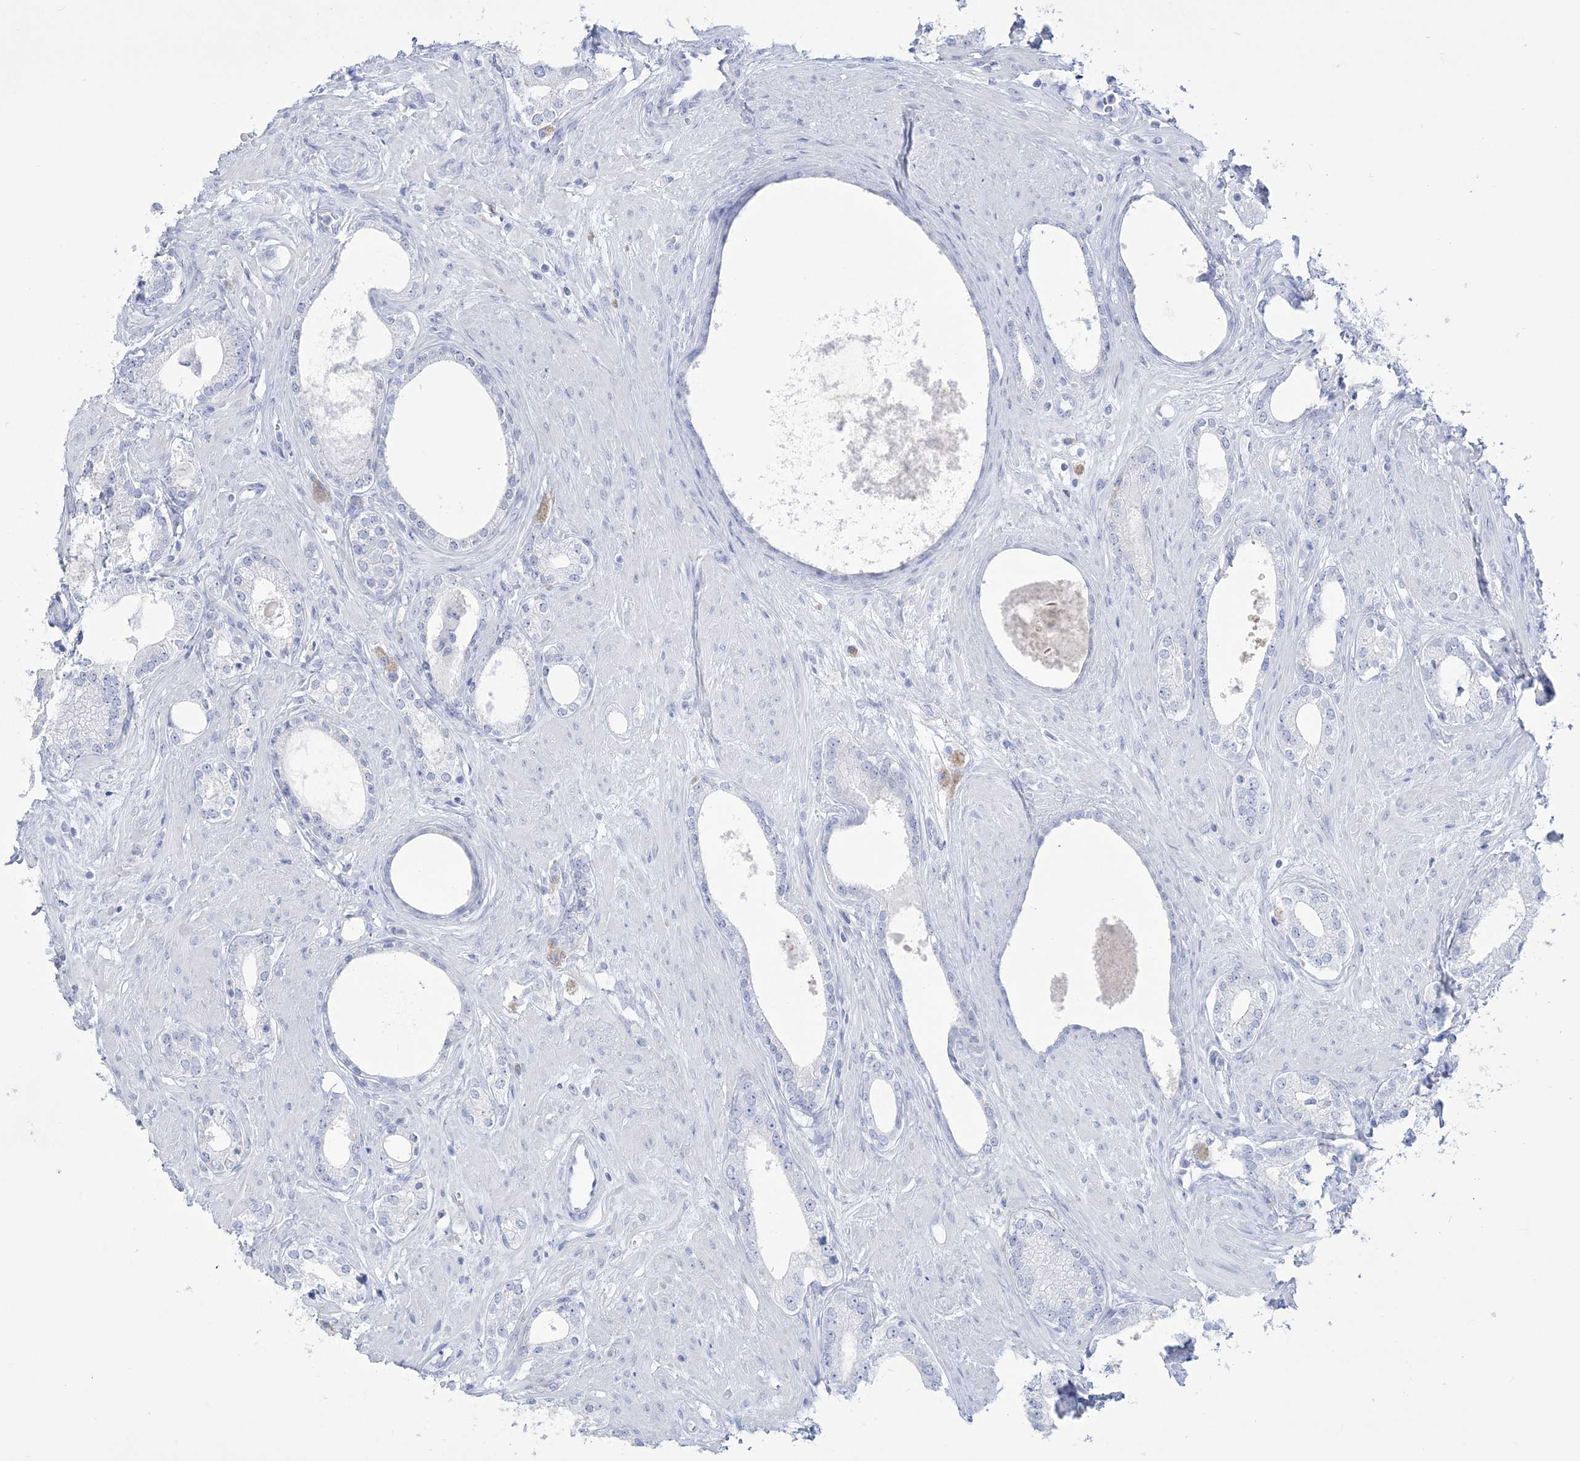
{"staining": {"intensity": "negative", "quantity": "none", "location": "none"}, "tissue": "prostate cancer", "cell_type": "Tumor cells", "image_type": "cancer", "snomed": [{"axis": "morphology", "description": "Adenocarcinoma, High grade"}, {"axis": "topography", "description": "Prostate"}], "caption": "Human prostate cancer stained for a protein using IHC exhibits no expression in tumor cells.", "gene": "RBP2", "patient": {"sex": "male", "age": 63}}